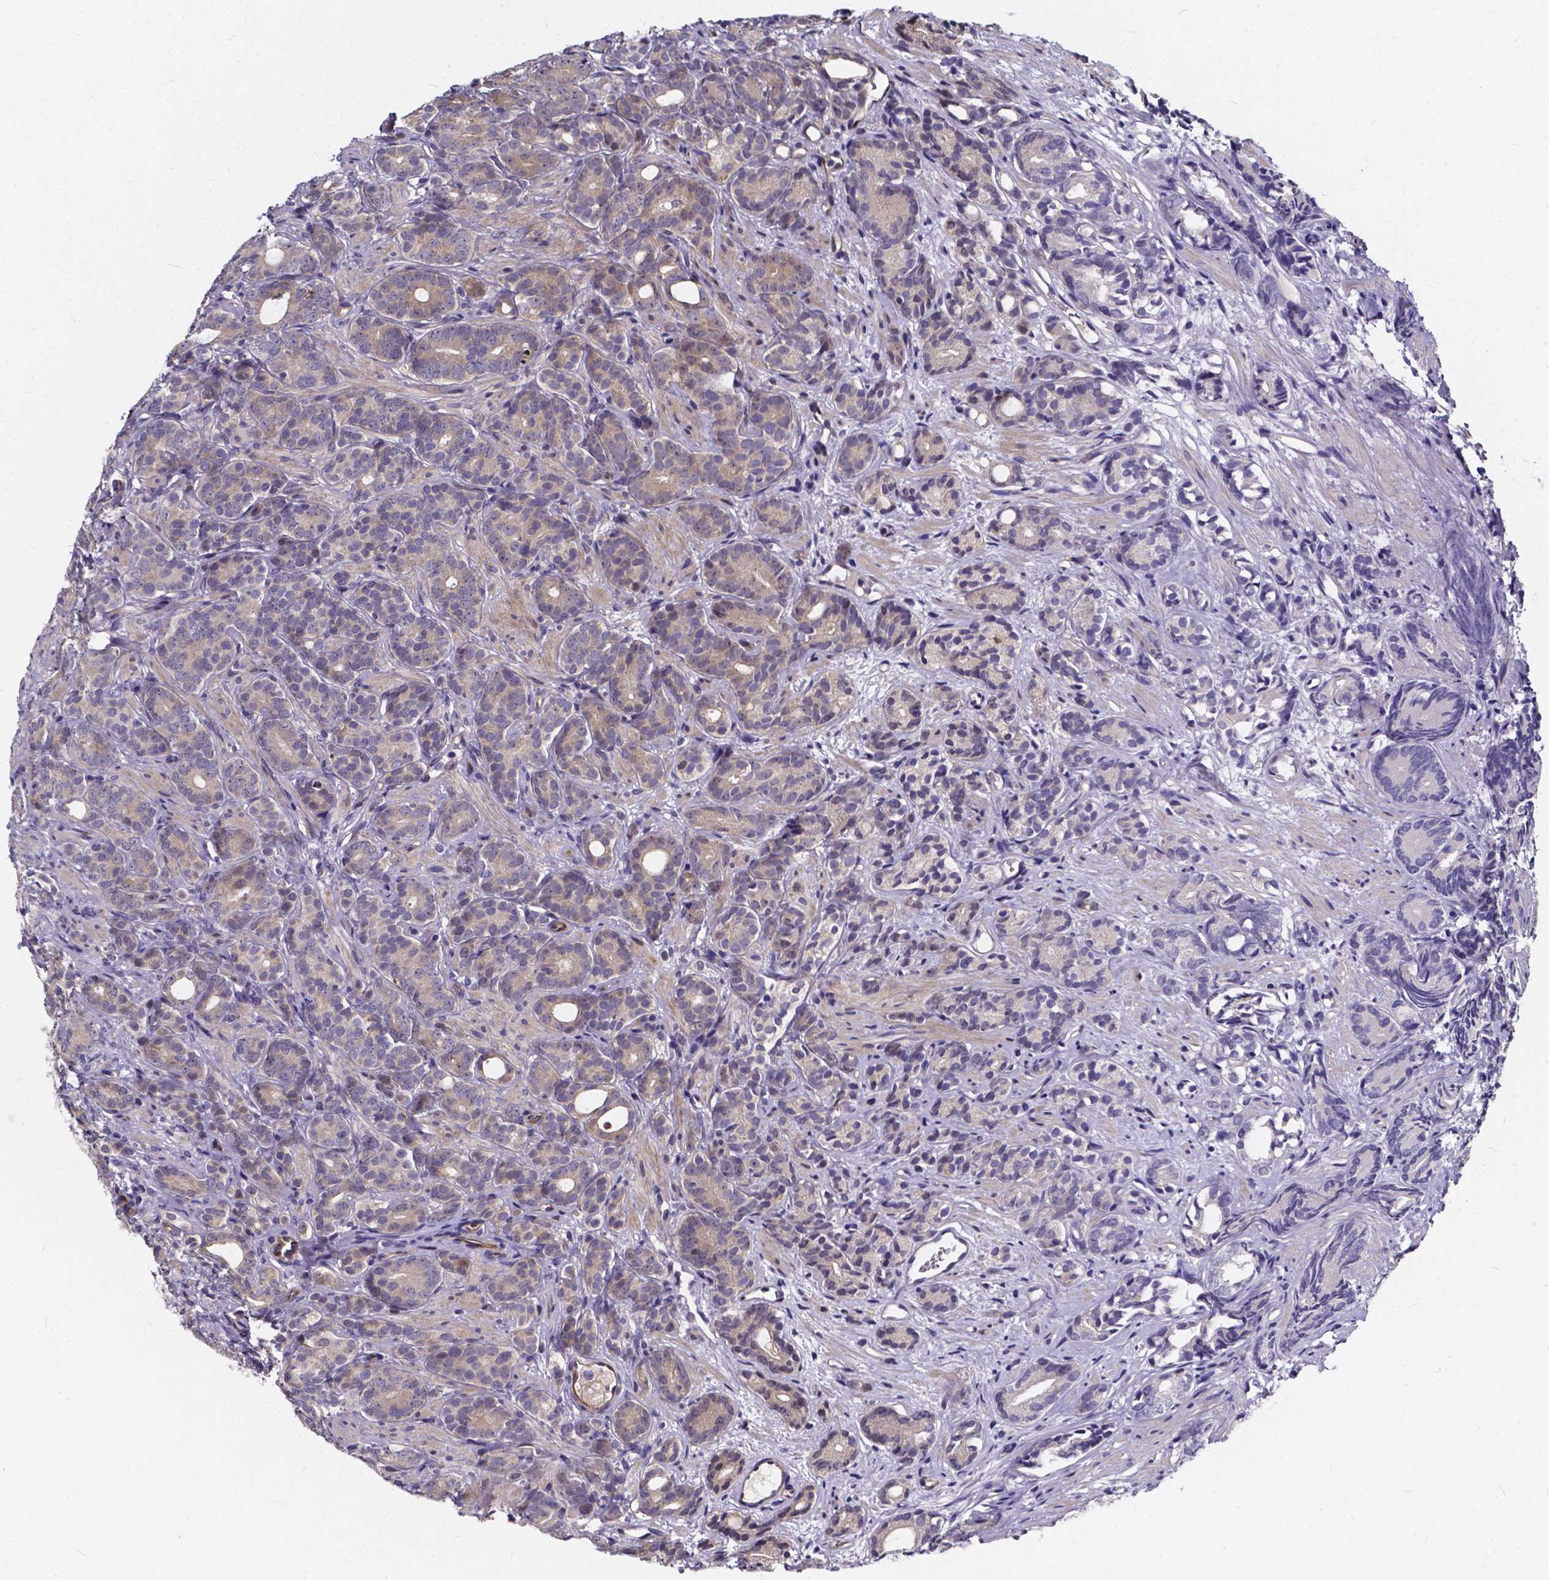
{"staining": {"intensity": "weak", "quantity": "<25%", "location": "cytoplasmic/membranous"}, "tissue": "prostate cancer", "cell_type": "Tumor cells", "image_type": "cancer", "snomed": [{"axis": "morphology", "description": "Adenocarcinoma, High grade"}, {"axis": "topography", "description": "Prostate"}], "caption": "The micrograph displays no staining of tumor cells in prostate cancer. Brightfield microscopy of immunohistochemistry (IHC) stained with DAB (3,3'-diaminobenzidine) (brown) and hematoxylin (blue), captured at high magnification.", "gene": "SOWAHA", "patient": {"sex": "male", "age": 84}}